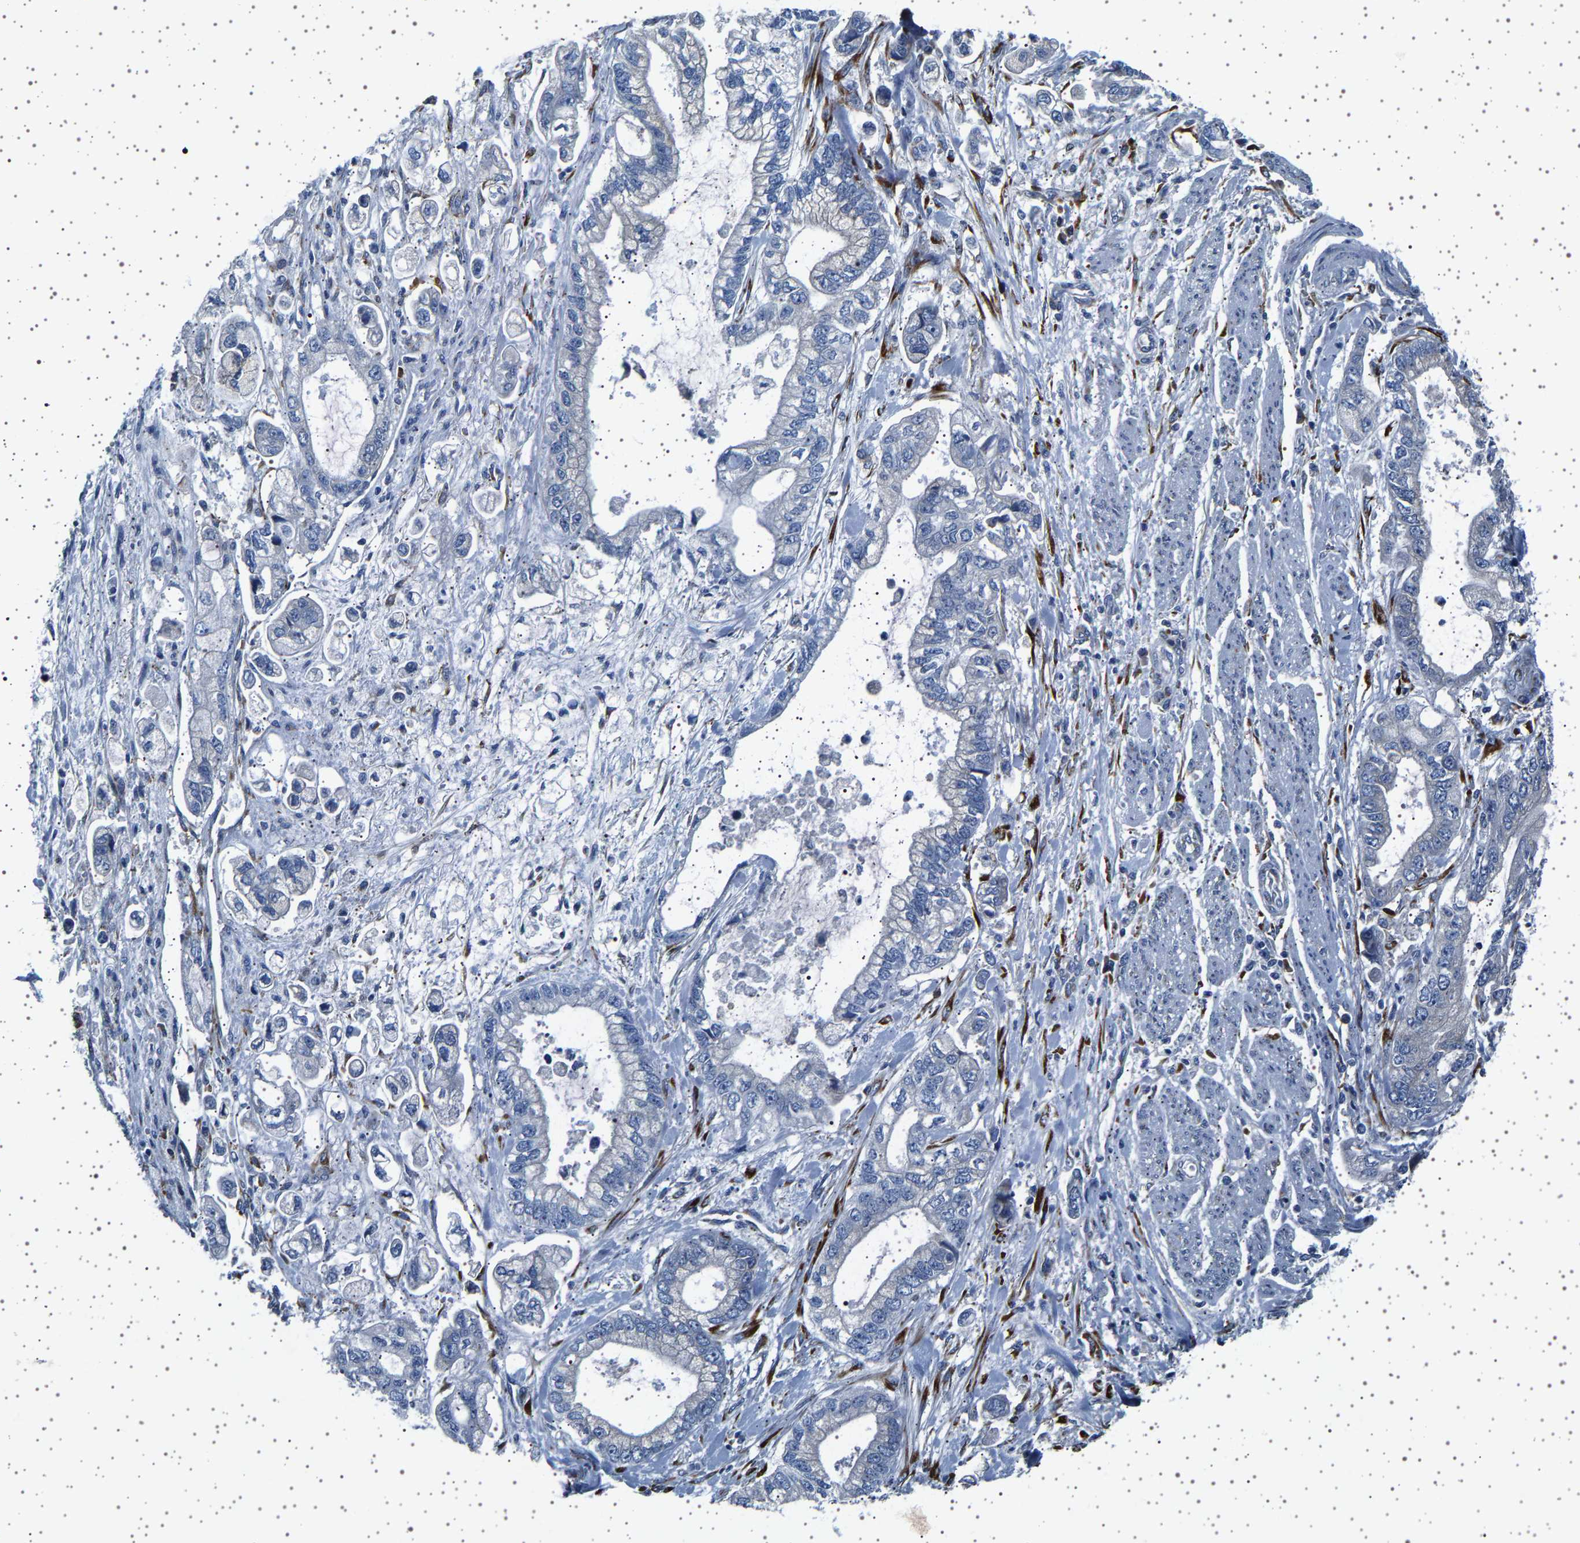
{"staining": {"intensity": "negative", "quantity": "none", "location": "none"}, "tissue": "stomach cancer", "cell_type": "Tumor cells", "image_type": "cancer", "snomed": [{"axis": "morphology", "description": "Normal tissue, NOS"}, {"axis": "morphology", "description": "Adenocarcinoma, NOS"}, {"axis": "topography", "description": "Stomach"}], "caption": "Stomach adenocarcinoma was stained to show a protein in brown. There is no significant staining in tumor cells. (Brightfield microscopy of DAB immunohistochemistry (IHC) at high magnification).", "gene": "FTCD", "patient": {"sex": "male", "age": 62}}